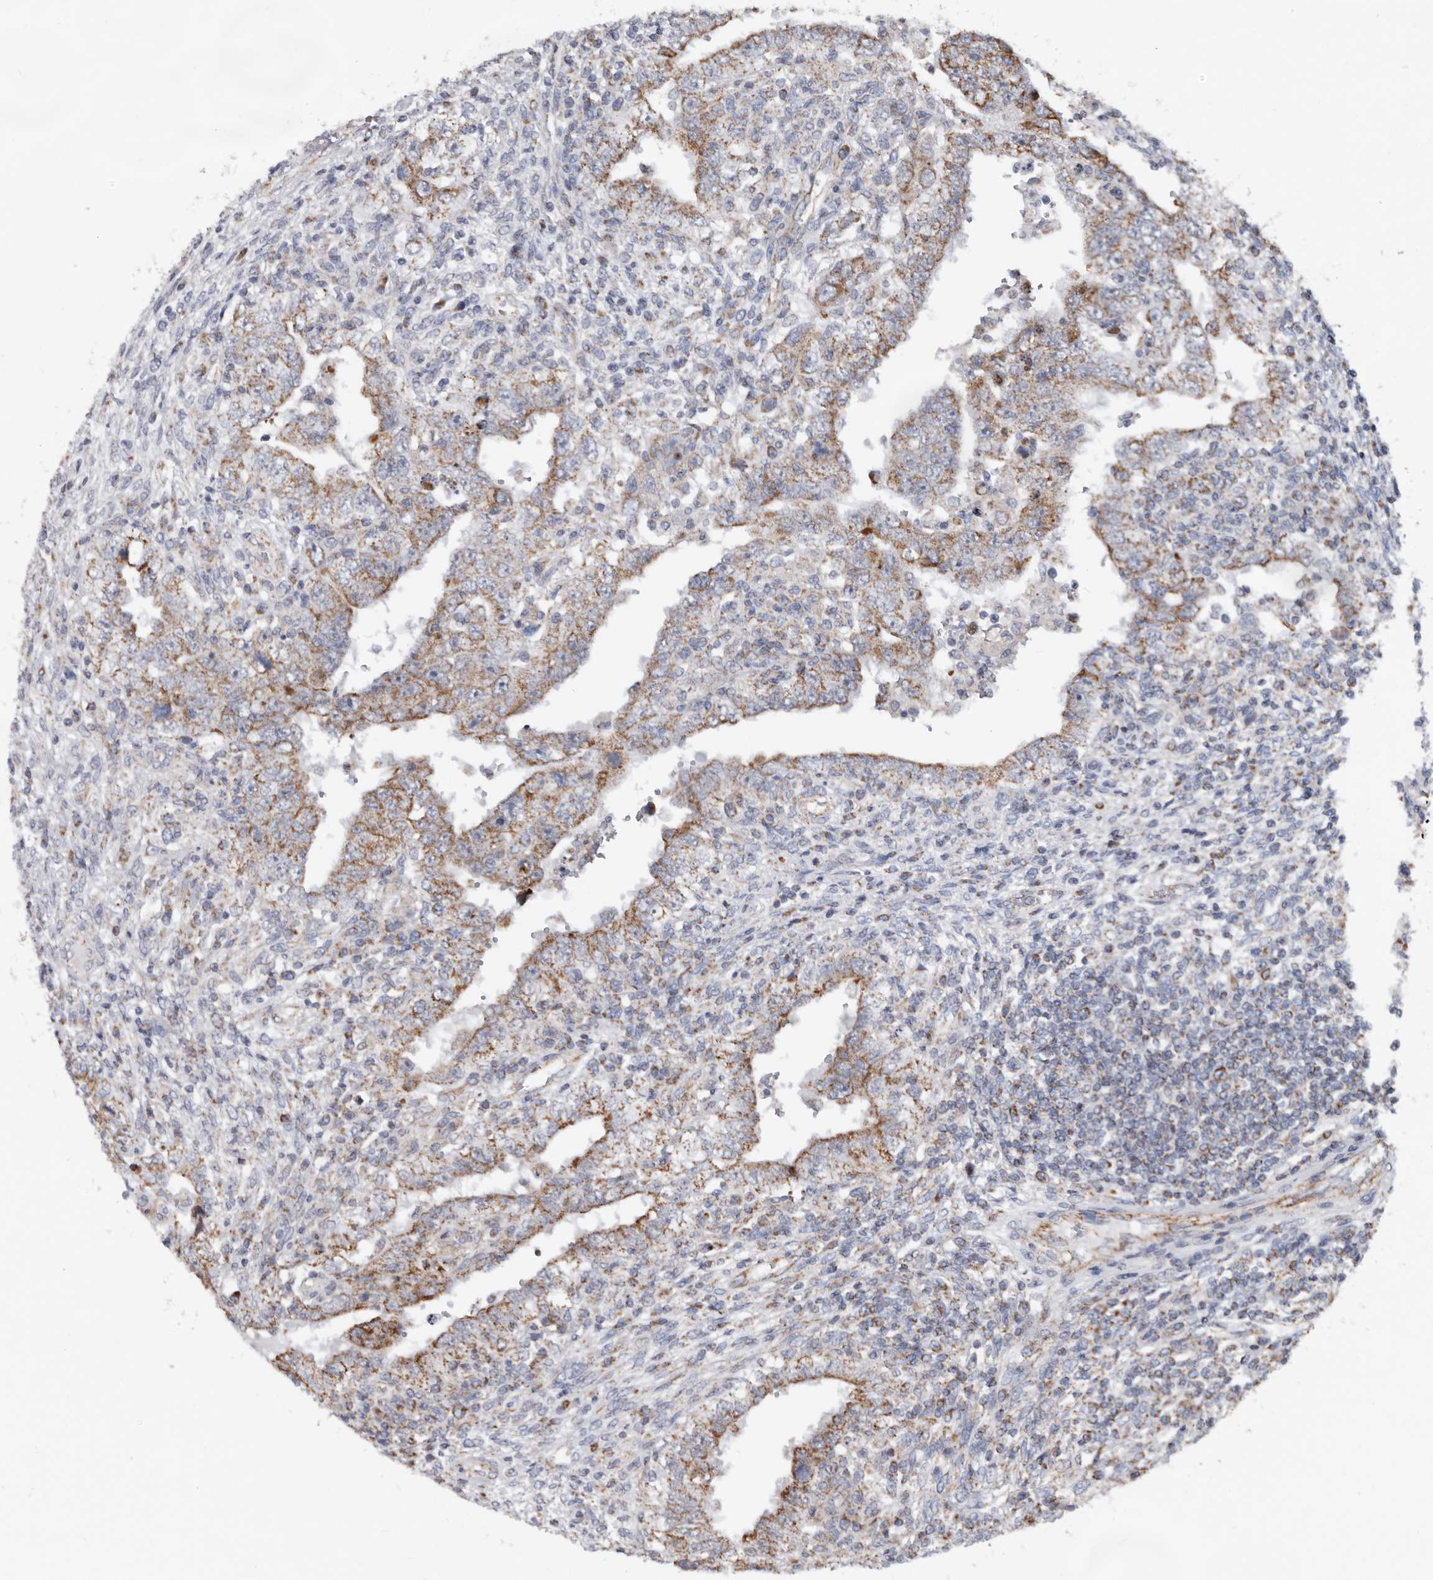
{"staining": {"intensity": "moderate", "quantity": "<25%", "location": "cytoplasmic/membranous"}, "tissue": "testis cancer", "cell_type": "Tumor cells", "image_type": "cancer", "snomed": [{"axis": "morphology", "description": "Carcinoma, Embryonal, NOS"}, {"axis": "topography", "description": "Testis"}], "caption": "Immunohistochemistry (IHC) image of human testis embryonal carcinoma stained for a protein (brown), which exhibits low levels of moderate cytoplasmic/membranous positivity in about <25% of tumor cells.", "gene": "MRPL18", "patient": {"sex": "male", "age": 26}}